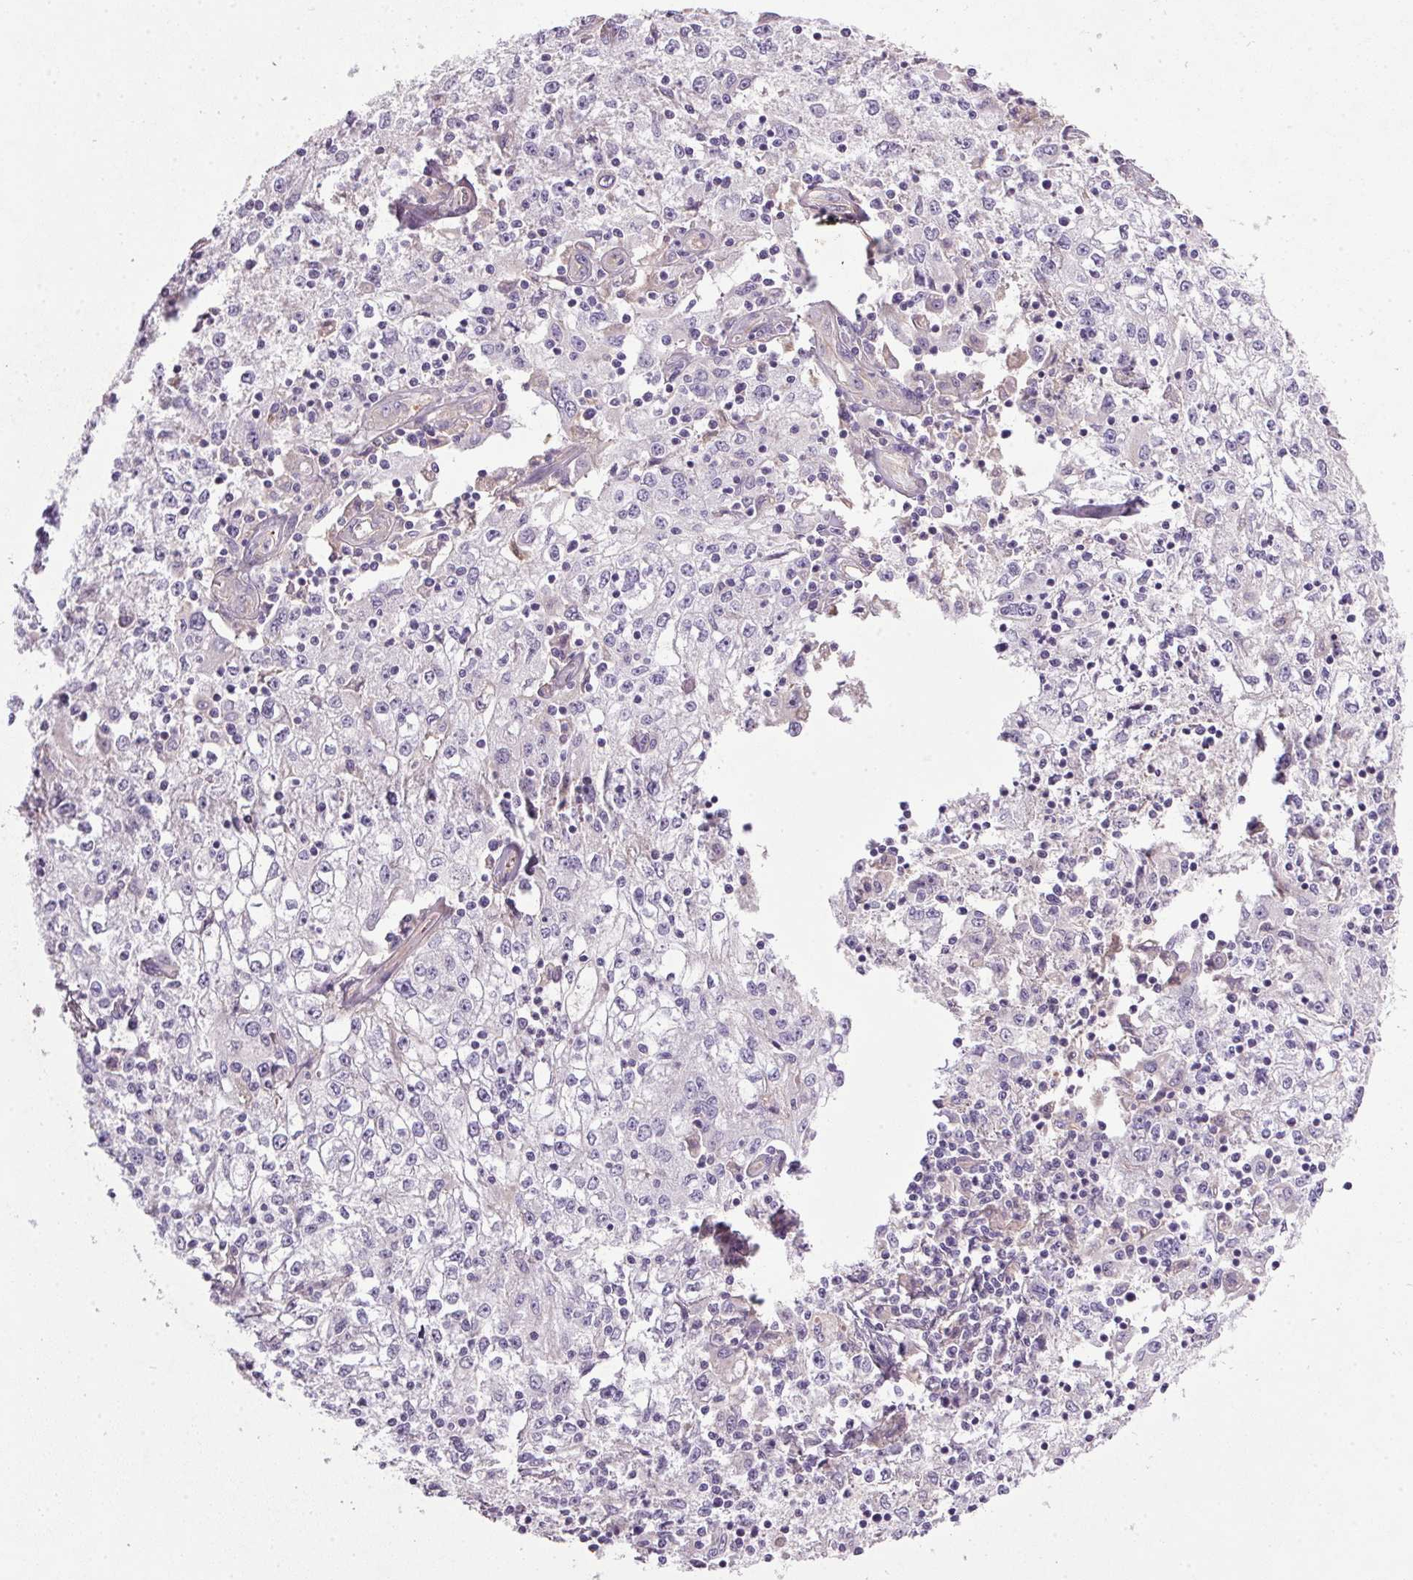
{"staining": {"intensity": "negative", "quantity": "none", "location": "none"}, "tissue": "cervical cancer", "cell_type": "Tumor cells", "image_type": "cancer", "snomed": [{"axis": "morphology", "description": "Squamous cell carcinoma, NOS"}, {"axis": "topography", "description": "Cervix"}], "caption": "There is no significant staining in tumor cells of squamous cell carcinoma (cervical).", "gene": "APOC4", "patient": {"sex": "female", "age": 85}}